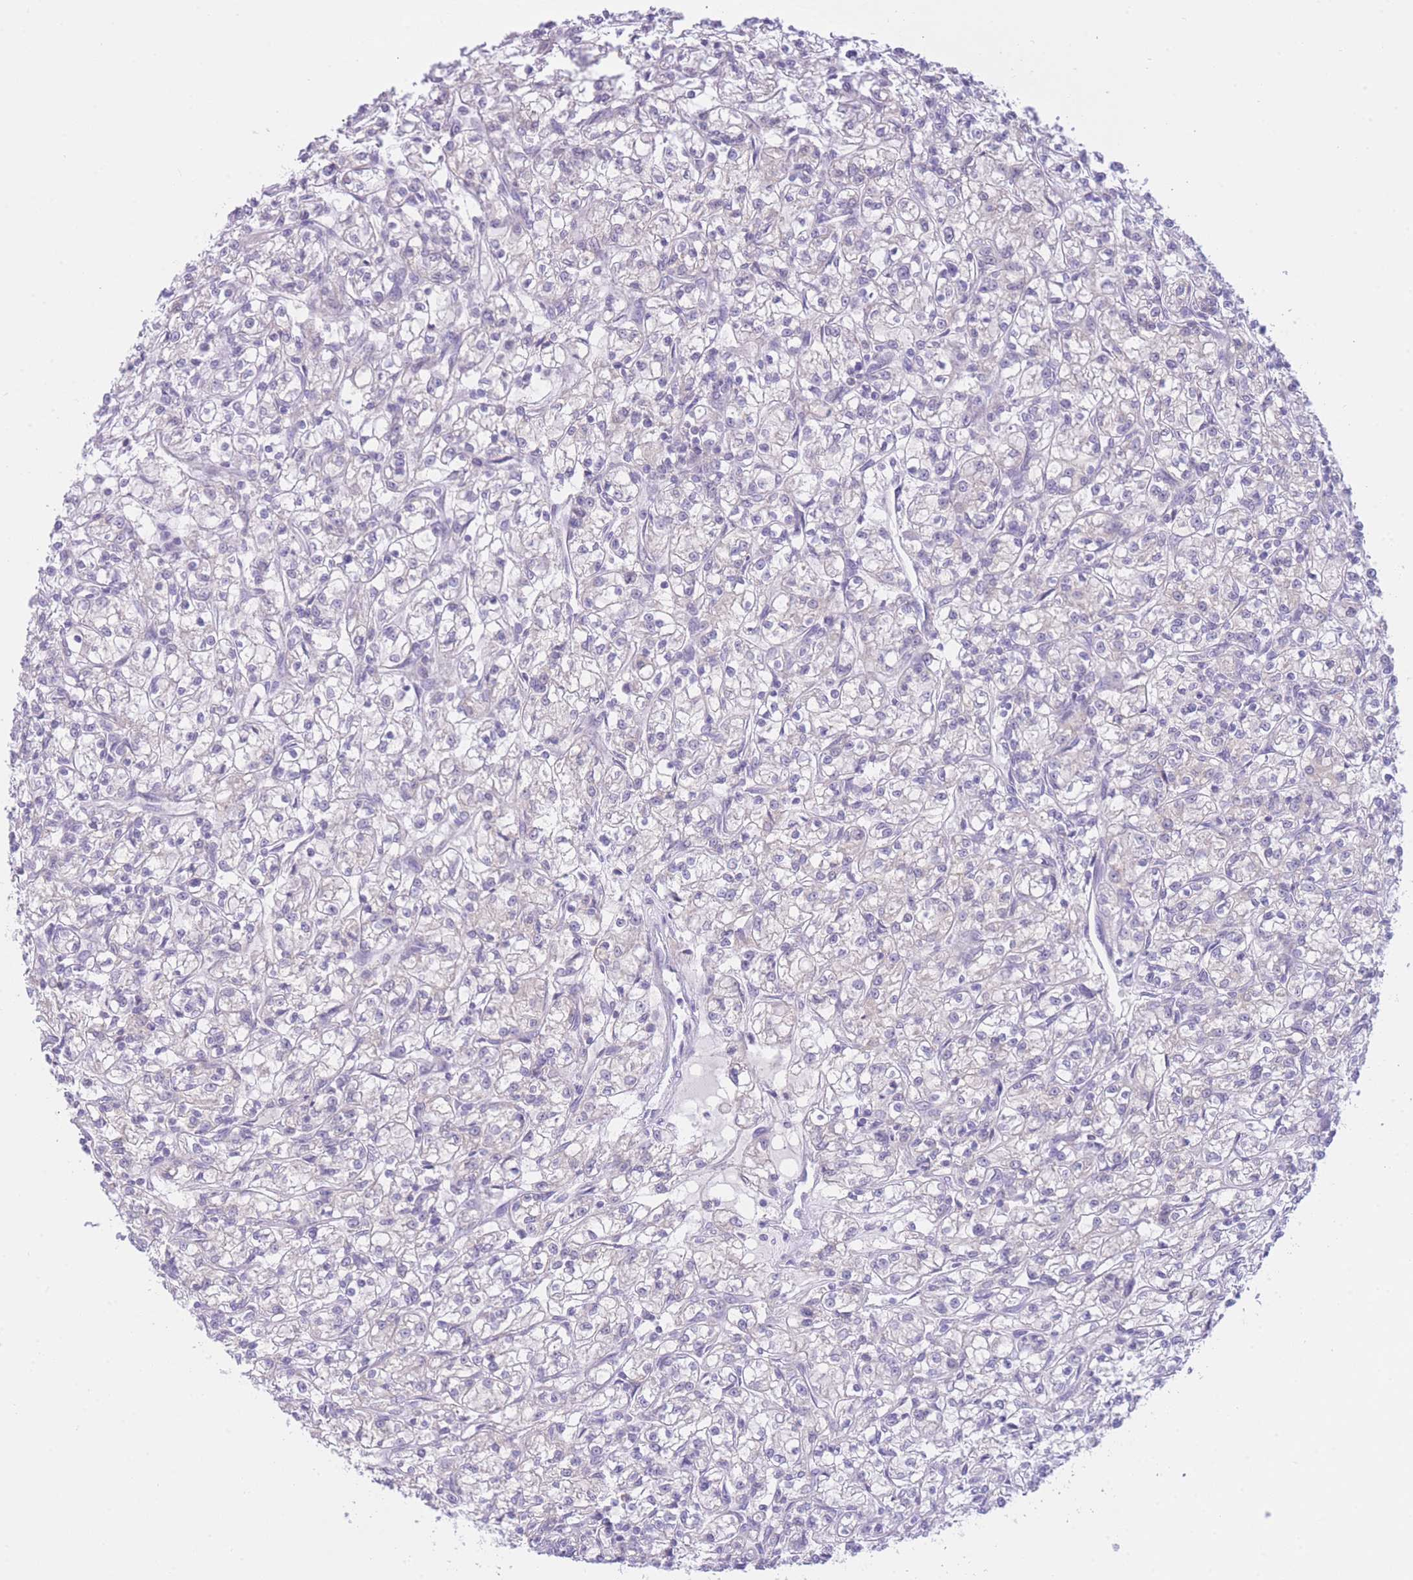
{"staining": {"intensity": "negative", "quantity": "none", "location": "none"}, "tissue": "renal cancer", "cell_type": "Tumor cells", "image_type": "cancer", "snomed": [{"axis": "morphology", "description": "Adenocarcinoma, NOS"}, {"axis": "topography", "description": "Kidney"}], "caption": "Tumor cells show no significant protein expression in renal cancer. (DAB (3,3'-diaminobenzidine) immunohistochemistry (IHC), high magnification).", "gene": "ZNF212", "patient": {"sex": "female", "age": 59}}